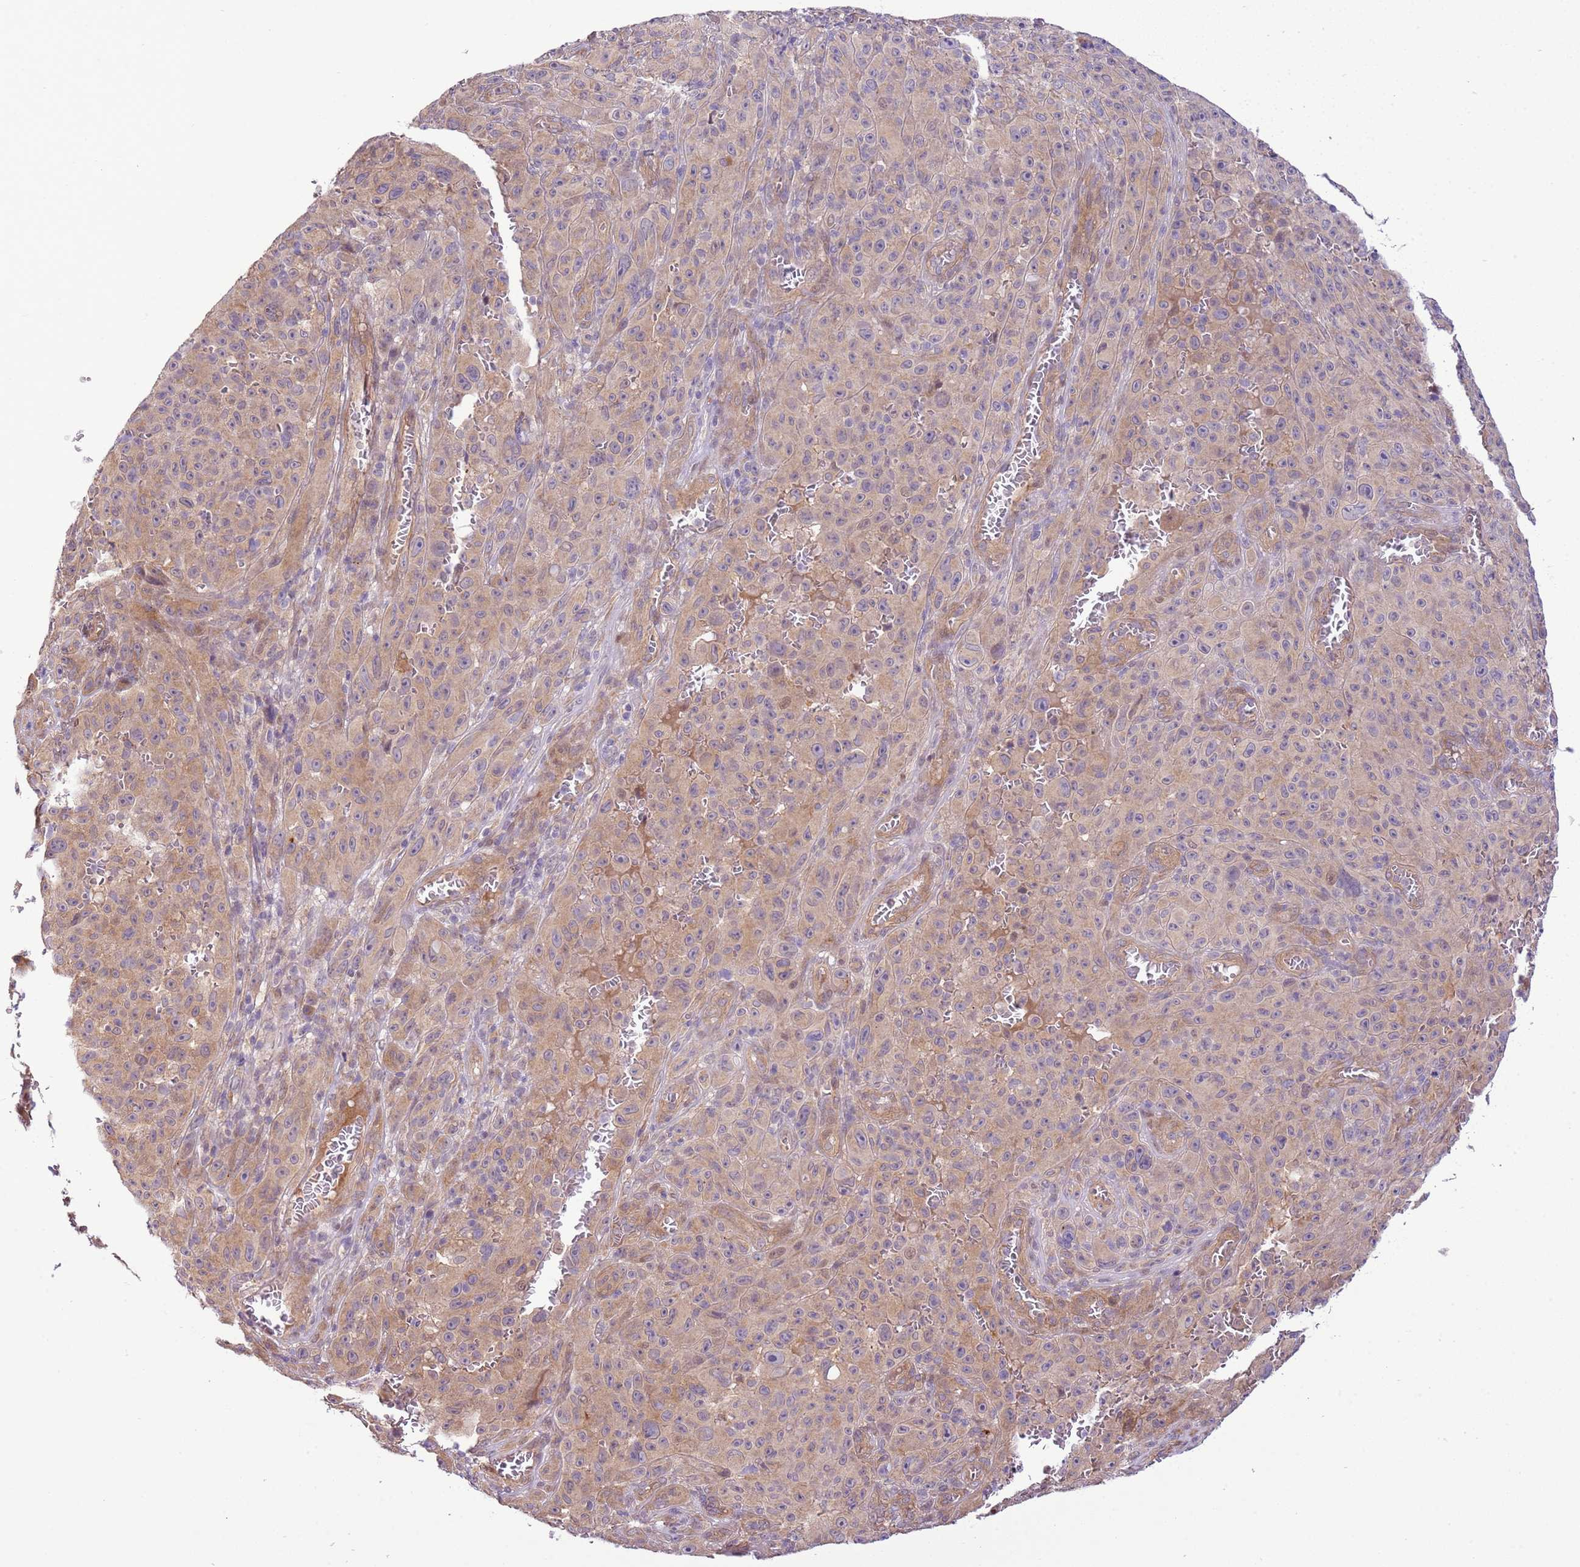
{"staining": {"intensity": "weak", "quantity": "<25%", "location": "cytoplasmic/membranous"}, "tissue": "melanoma", "cell_type": "Tumor cells", "image_type": "cancer", "snomed": [{"axis": "morphology", "description": "Malignant melanoma, NOS"}, {"axis": "topography", "description": "Skin"}], "caption": "Tumor cells are negative for brown protein staining in melanoma.", "gene": "SCARA3", "patient": {"sex": "female", "age": 82}}